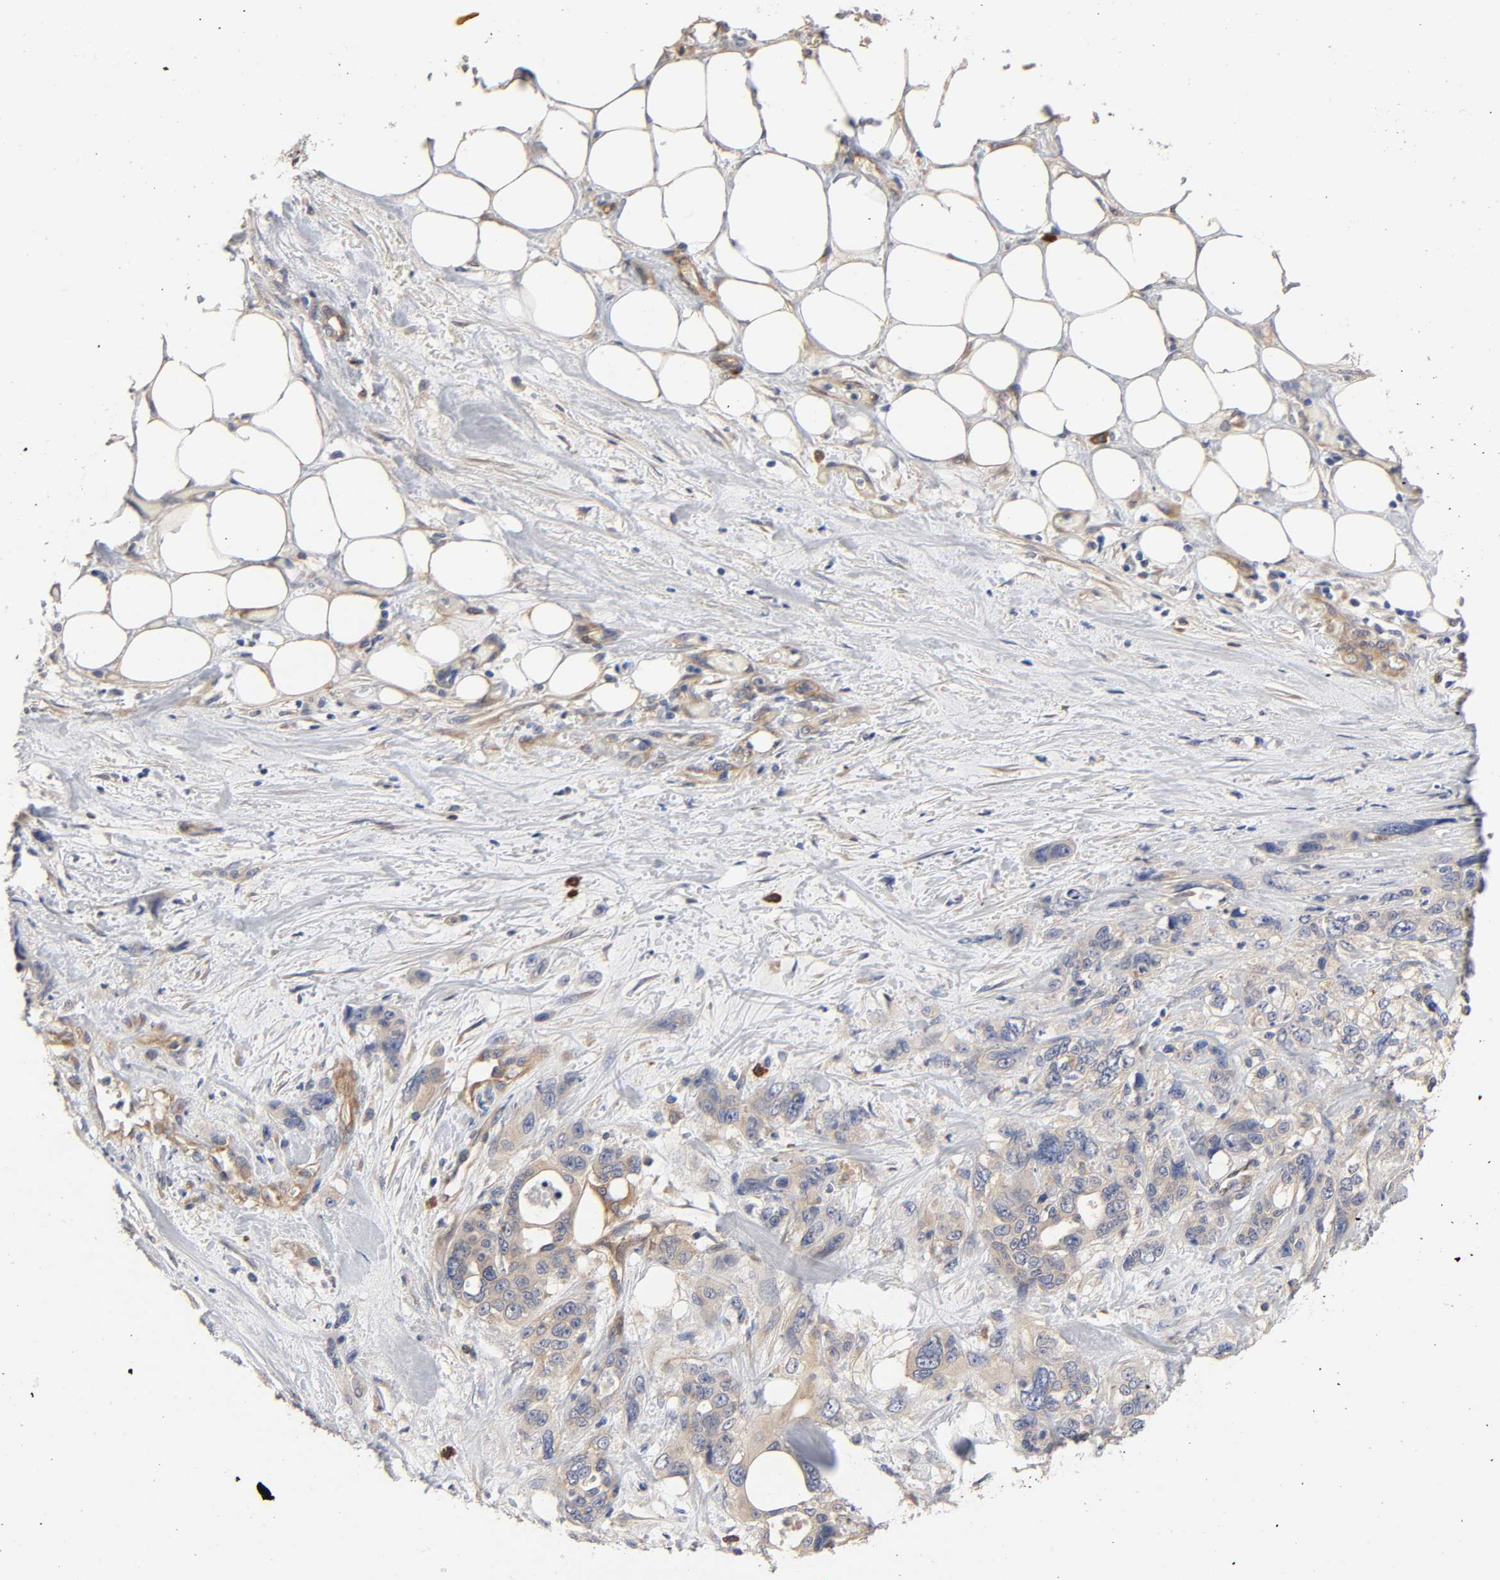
{"staining": {"intensity": "negative", "quantity": "none", "location": "none"}, "tissue": "pancreatic cancer", "cell_type": "Tumor cells", "image_type": "cancer", "snomed": [{"axis": "morphology", "description": "Adenocarcinoma, NOS"}, {"axis": "topography", "description": "Pancreas"}], "caption": "Pancreatic adenocarcinoma stained for a protein using immunohistochemistry shows no expression tumor cells.", "gene": "RAB13", "patient": {"sex": "male", "age": 46}}